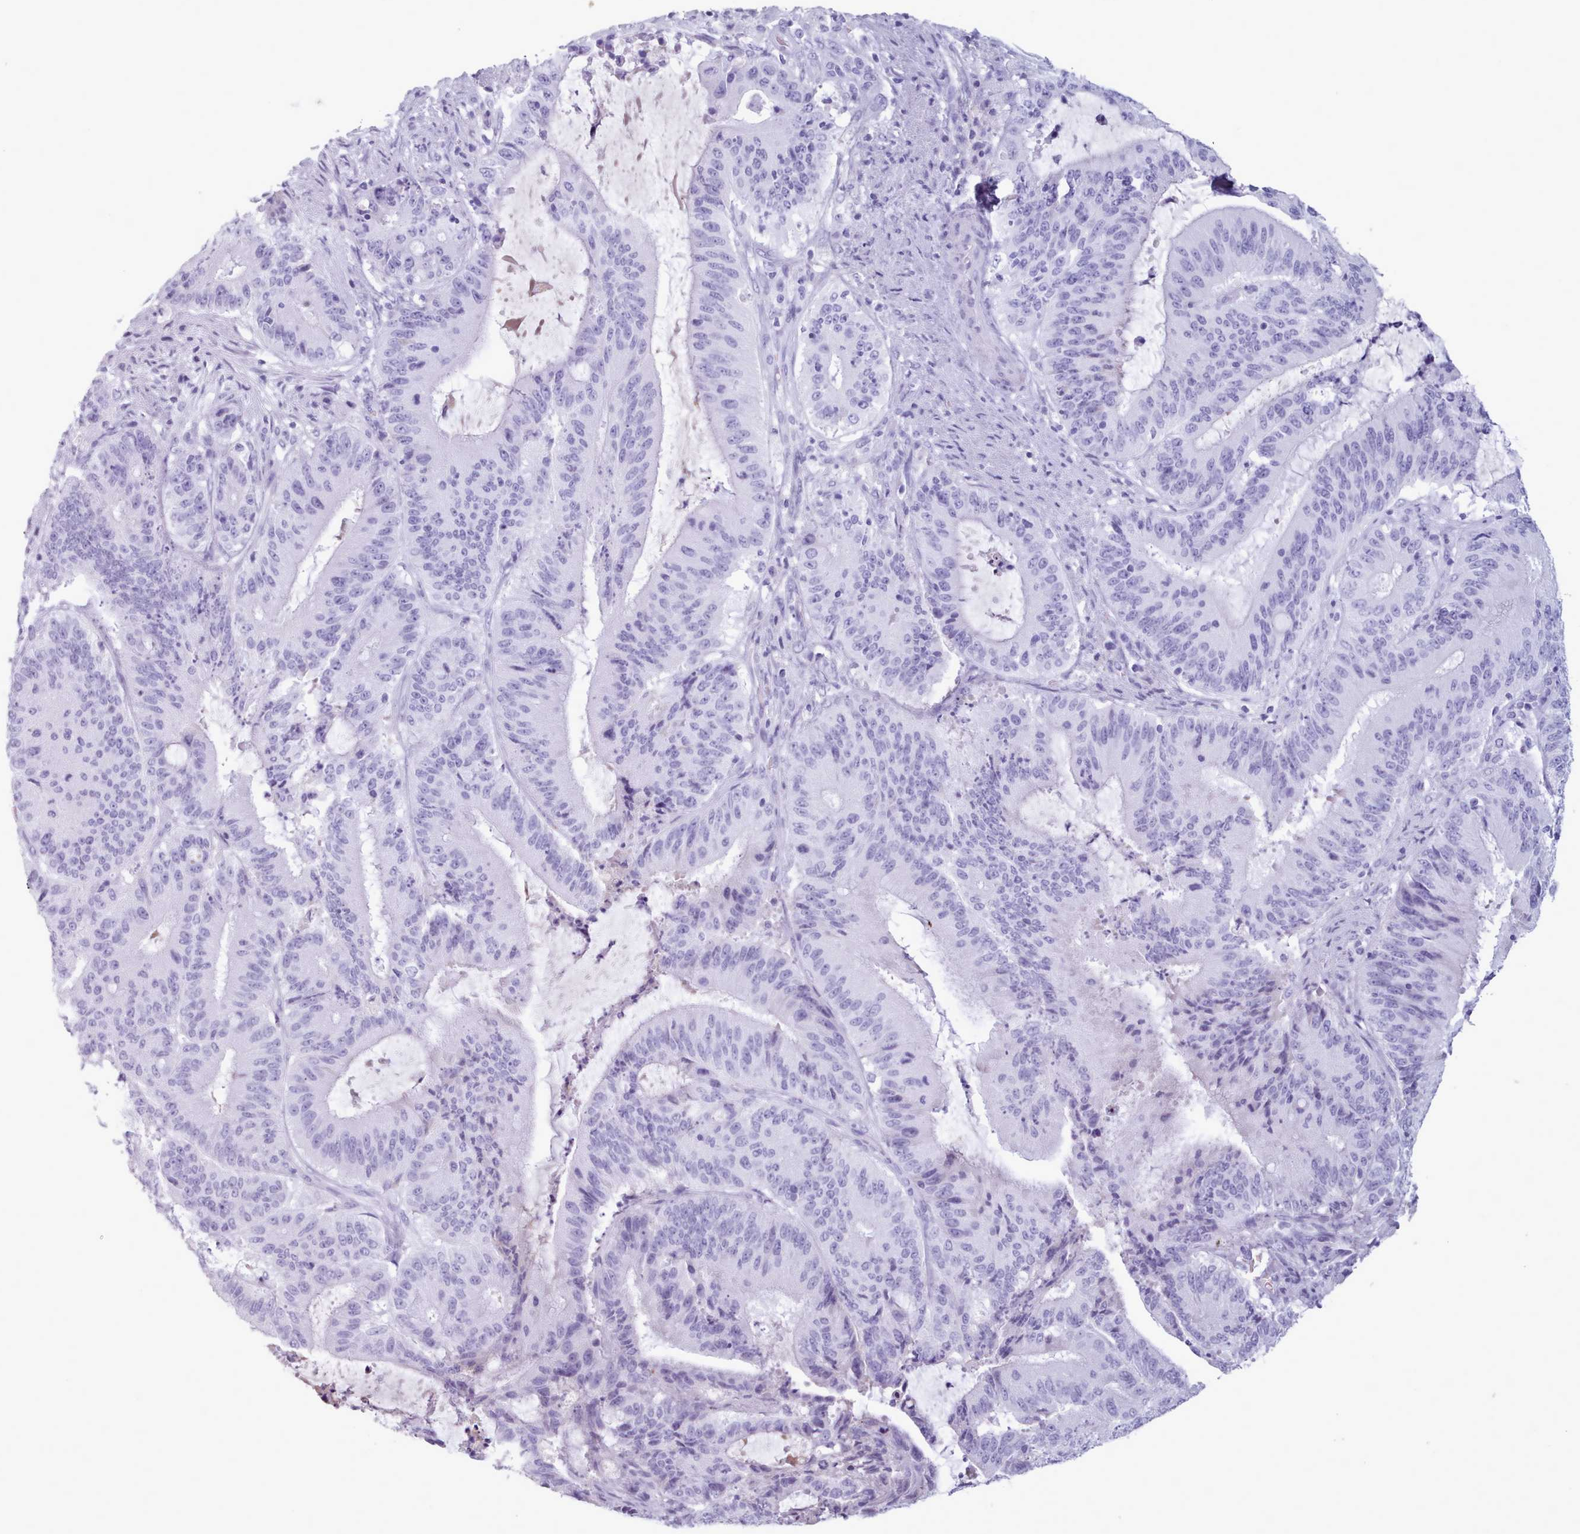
{"staining": {"intensity": "negative", "quantity": "none", "location": "none"}, "tissue": "liver cancer", "cell_type": "Tumor cells", "image_type": "cancer", "snomed": [{"axis": "morphology", "description": "Normal tissue, NOS"}, {"axis": "morphology", "description": "Cholangiocarcinoma"}, {"axis": "topography", "description": "Liver"}, {"axis": "topography", "description": "Peripheral nerve tissue"}], "caption": "High power microscopy photomicrograph of an immunohistochemistry (IHC) micrograph of liver cancer (cholangiocarcinoma), revealing no significant expression in tumor cells.", "gene": "ZNF43", "patient": {"sex": "female", "age": 73}}